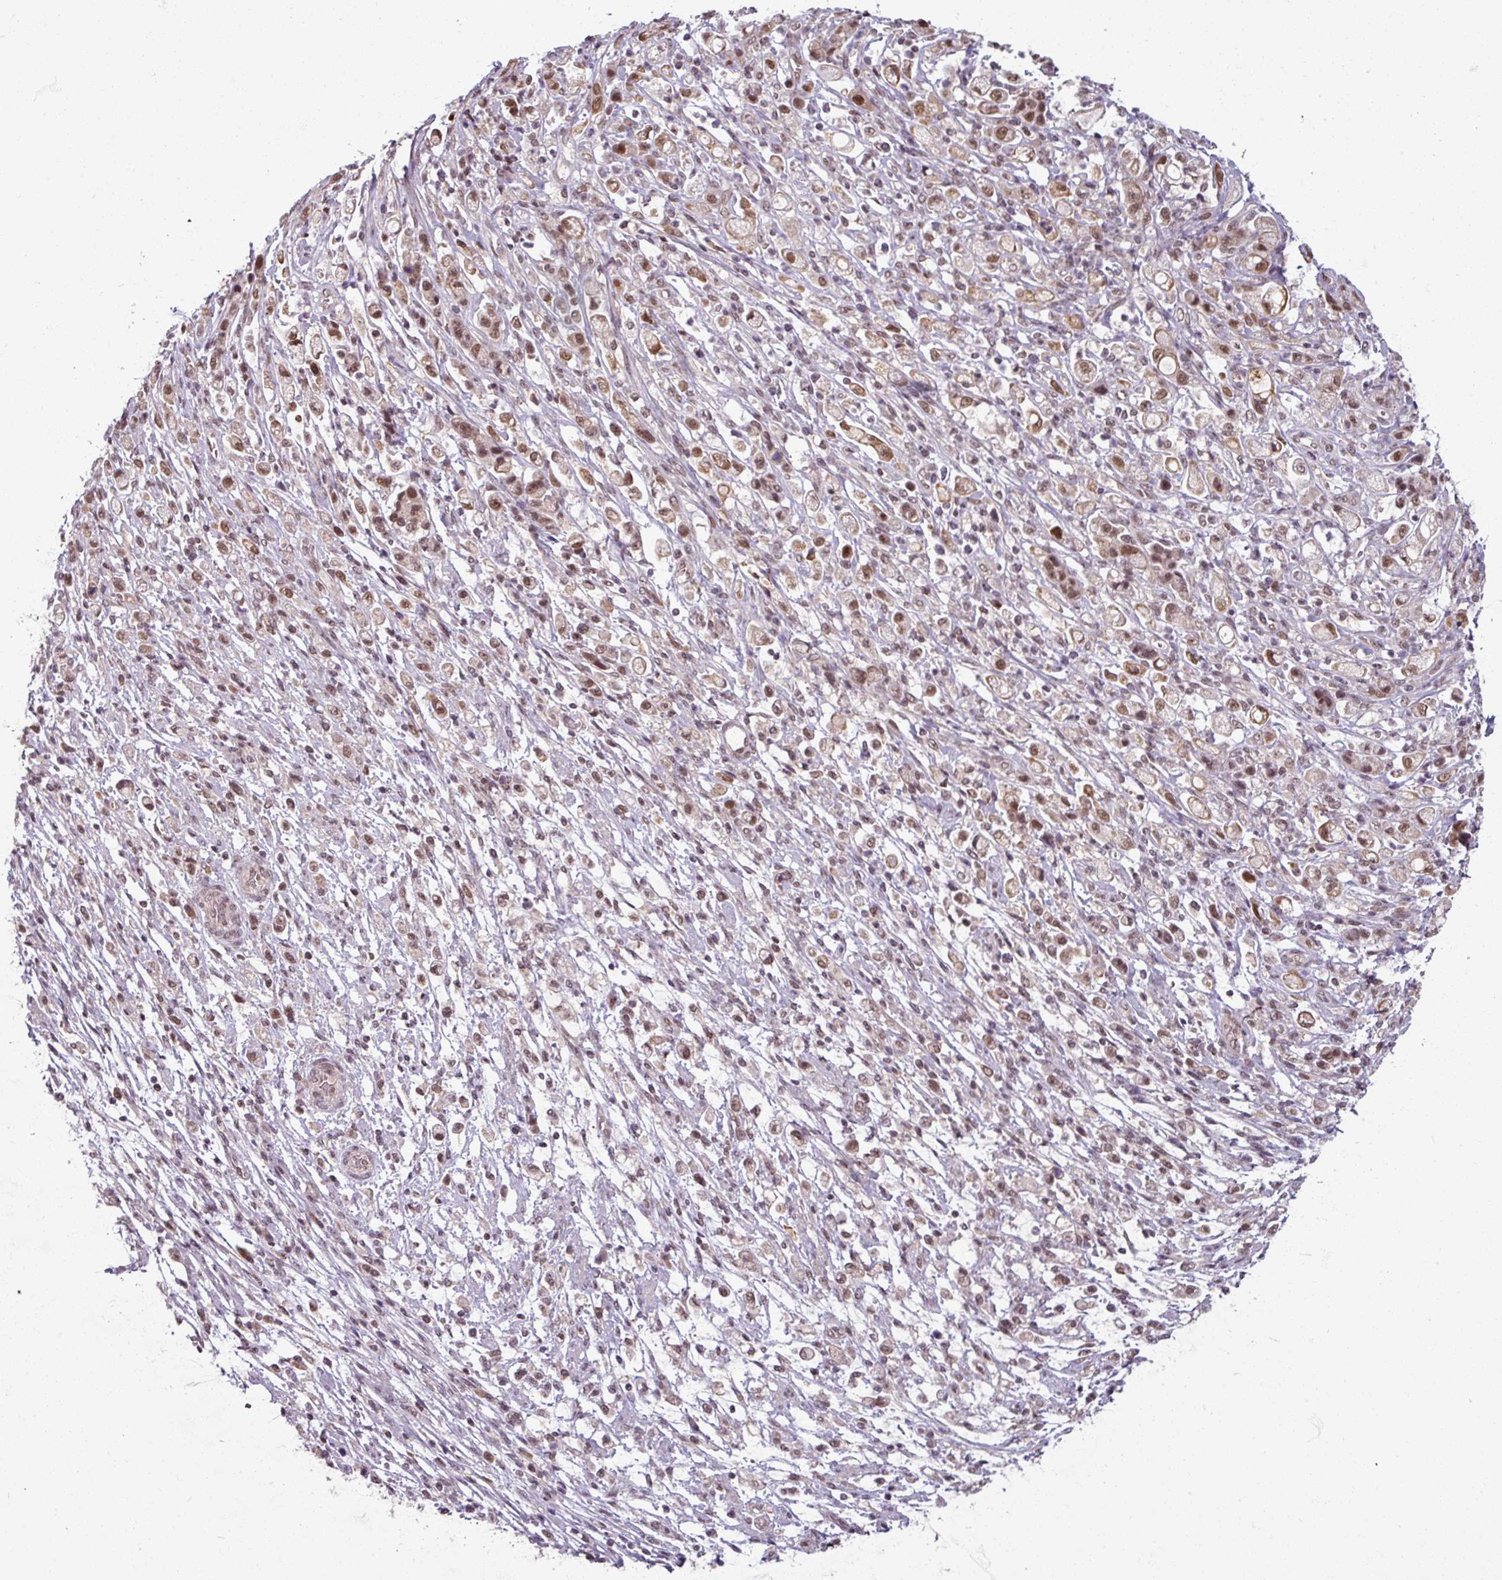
{"staining": {"intensity": "moderate", "quantity": ">75%", "location": "nuclear"}, "tissue": "stomach cancer", "cell_type": "Tumor cells", "image_type": "cancer", "snomed": [{"axis": "morphology", "description": "Adenocarcinoma, NOS"}, {"axis": "topography", "description": "Stomach"}], "caption": "The image exhibits staining of adenocarcinoma (stomach), revealing moderate nuclear protein staining (brown color) within tumor cells.", "gene": "POLR2G", "patient": {"sex": "female", "age": 60}}